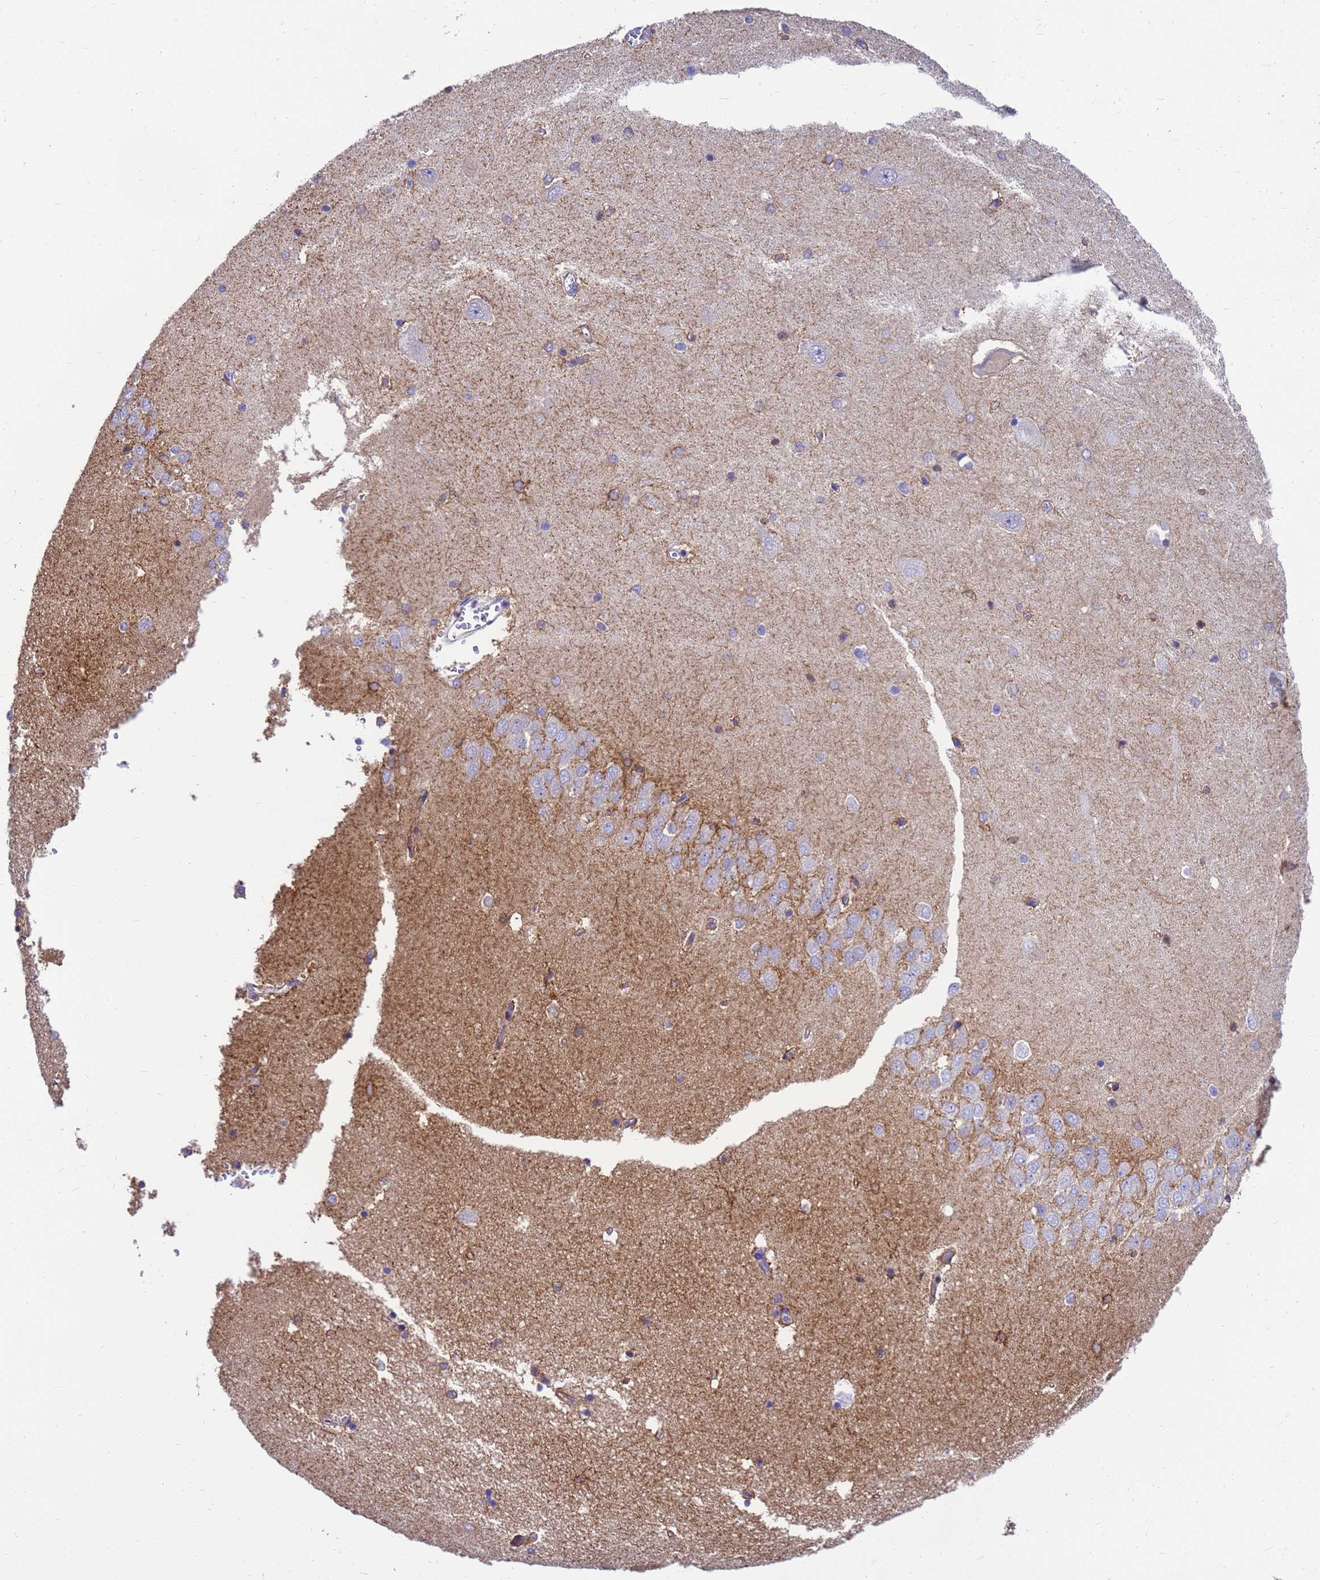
{"staining": {"intensity": "negative", "quantity": "none", "location": "none"}, "tissue": "hippocampus", "cell_type": "Glial cells", "image_type": "normal", "snomed": [{"axis": "morphology", "description": "Normal tissue, NOS"}, {"axis": "topography", "description": "Hippocampus"}], "caption": "Immunohistochemical staining of normal human hippocampus demonstrates no significant positivity in glial cells.", "gene": "ZNF235", "patient": {"sex": "male", "age": 45}}